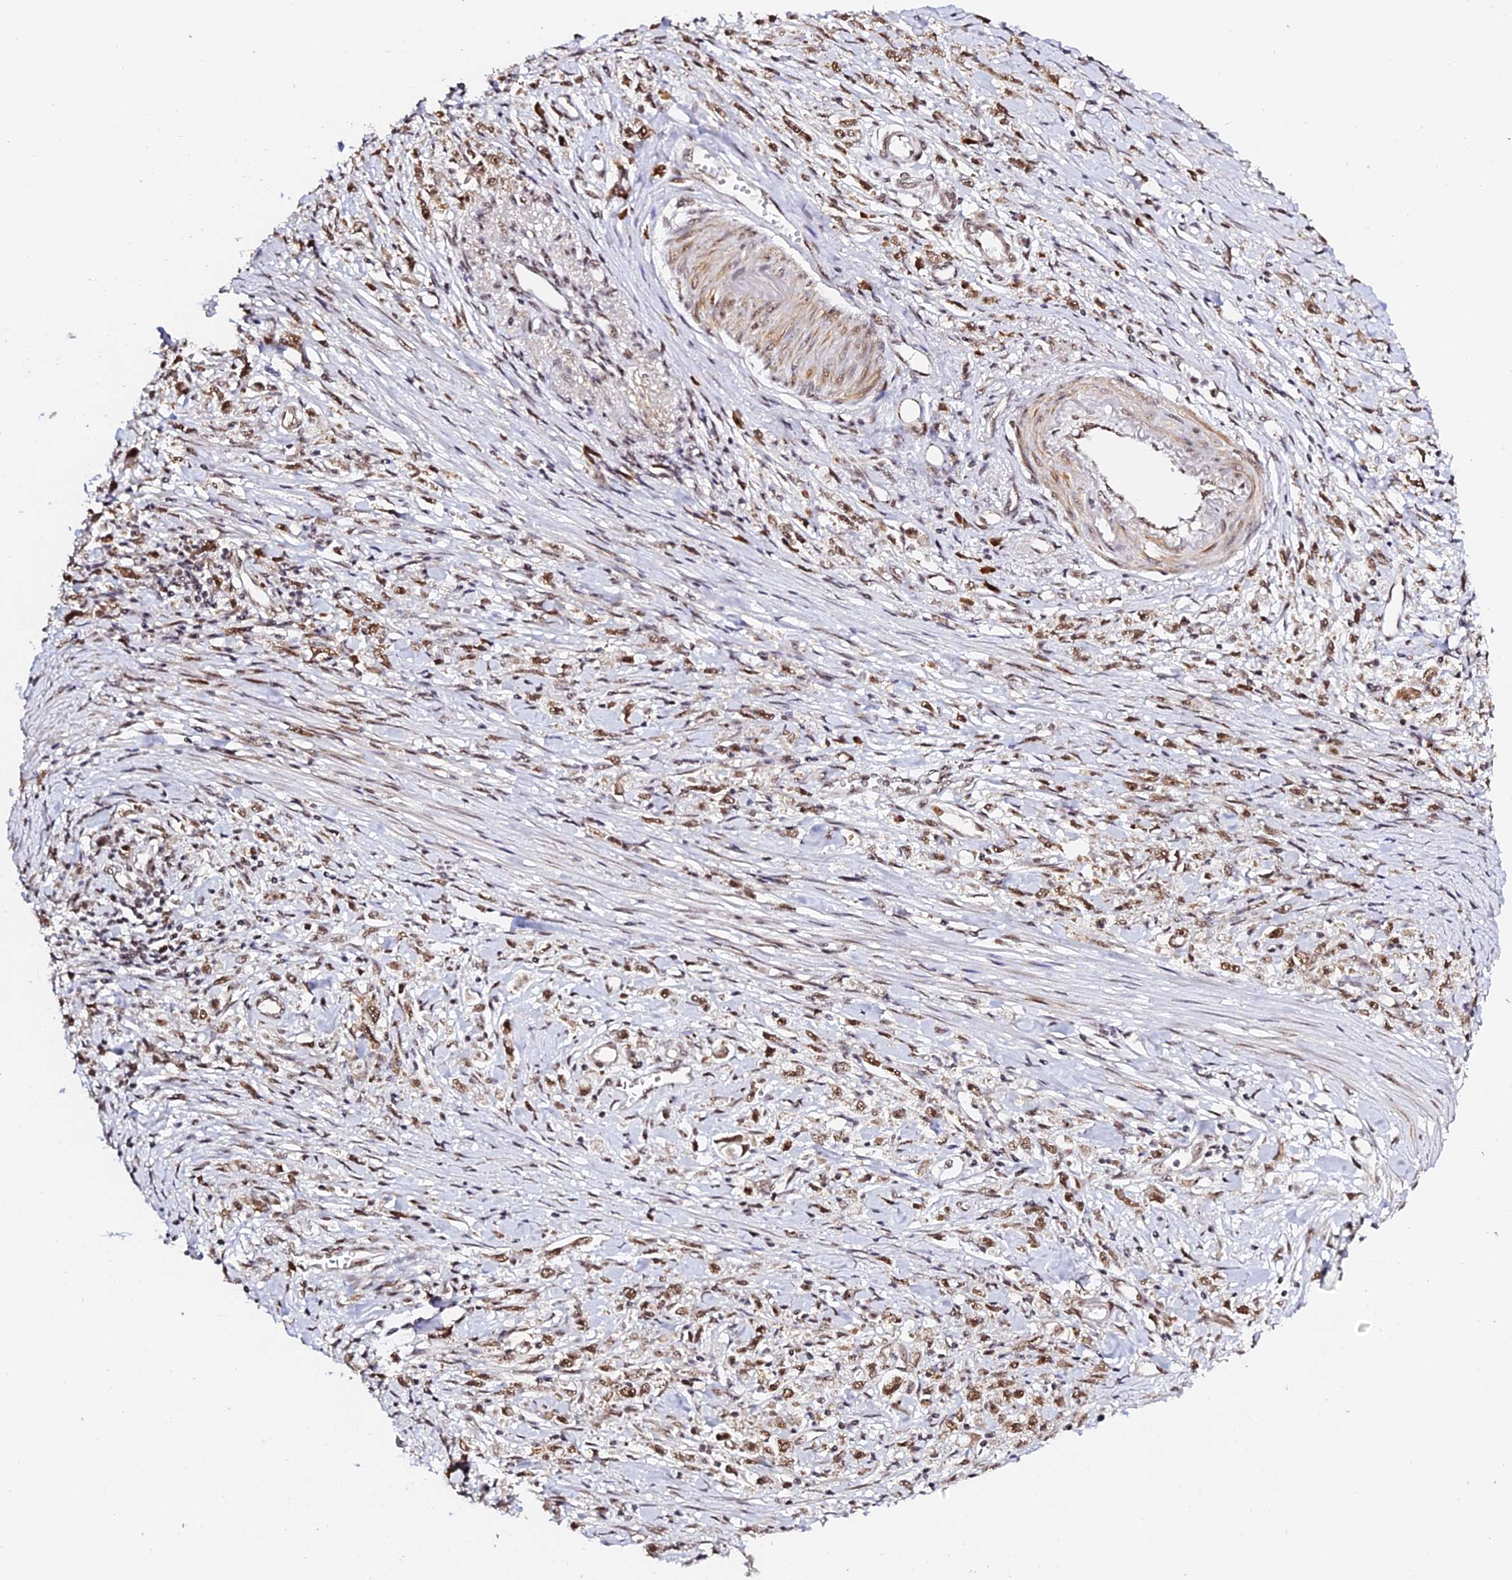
{"staining": {"intensity": "moderate", "quantity": ">75%", "location": "nuclear"}, "tissue": "stomach cancer", "cell_type": "Tumor cells", "image_type": "cancer", "snomed": [{"axis": "morphology", "description": "Adenocarcinoma, NOS"}, {"axis": "topography", "description": "Stomach"}], "caption": "The histopathology image displays a brown stain indicating the presence of a protein in the nuclear of tumor cells in stomach cancer (adenocarcinoma).", "gene": "MCRS1", "patient": {"sex": "female", "age": 59}}